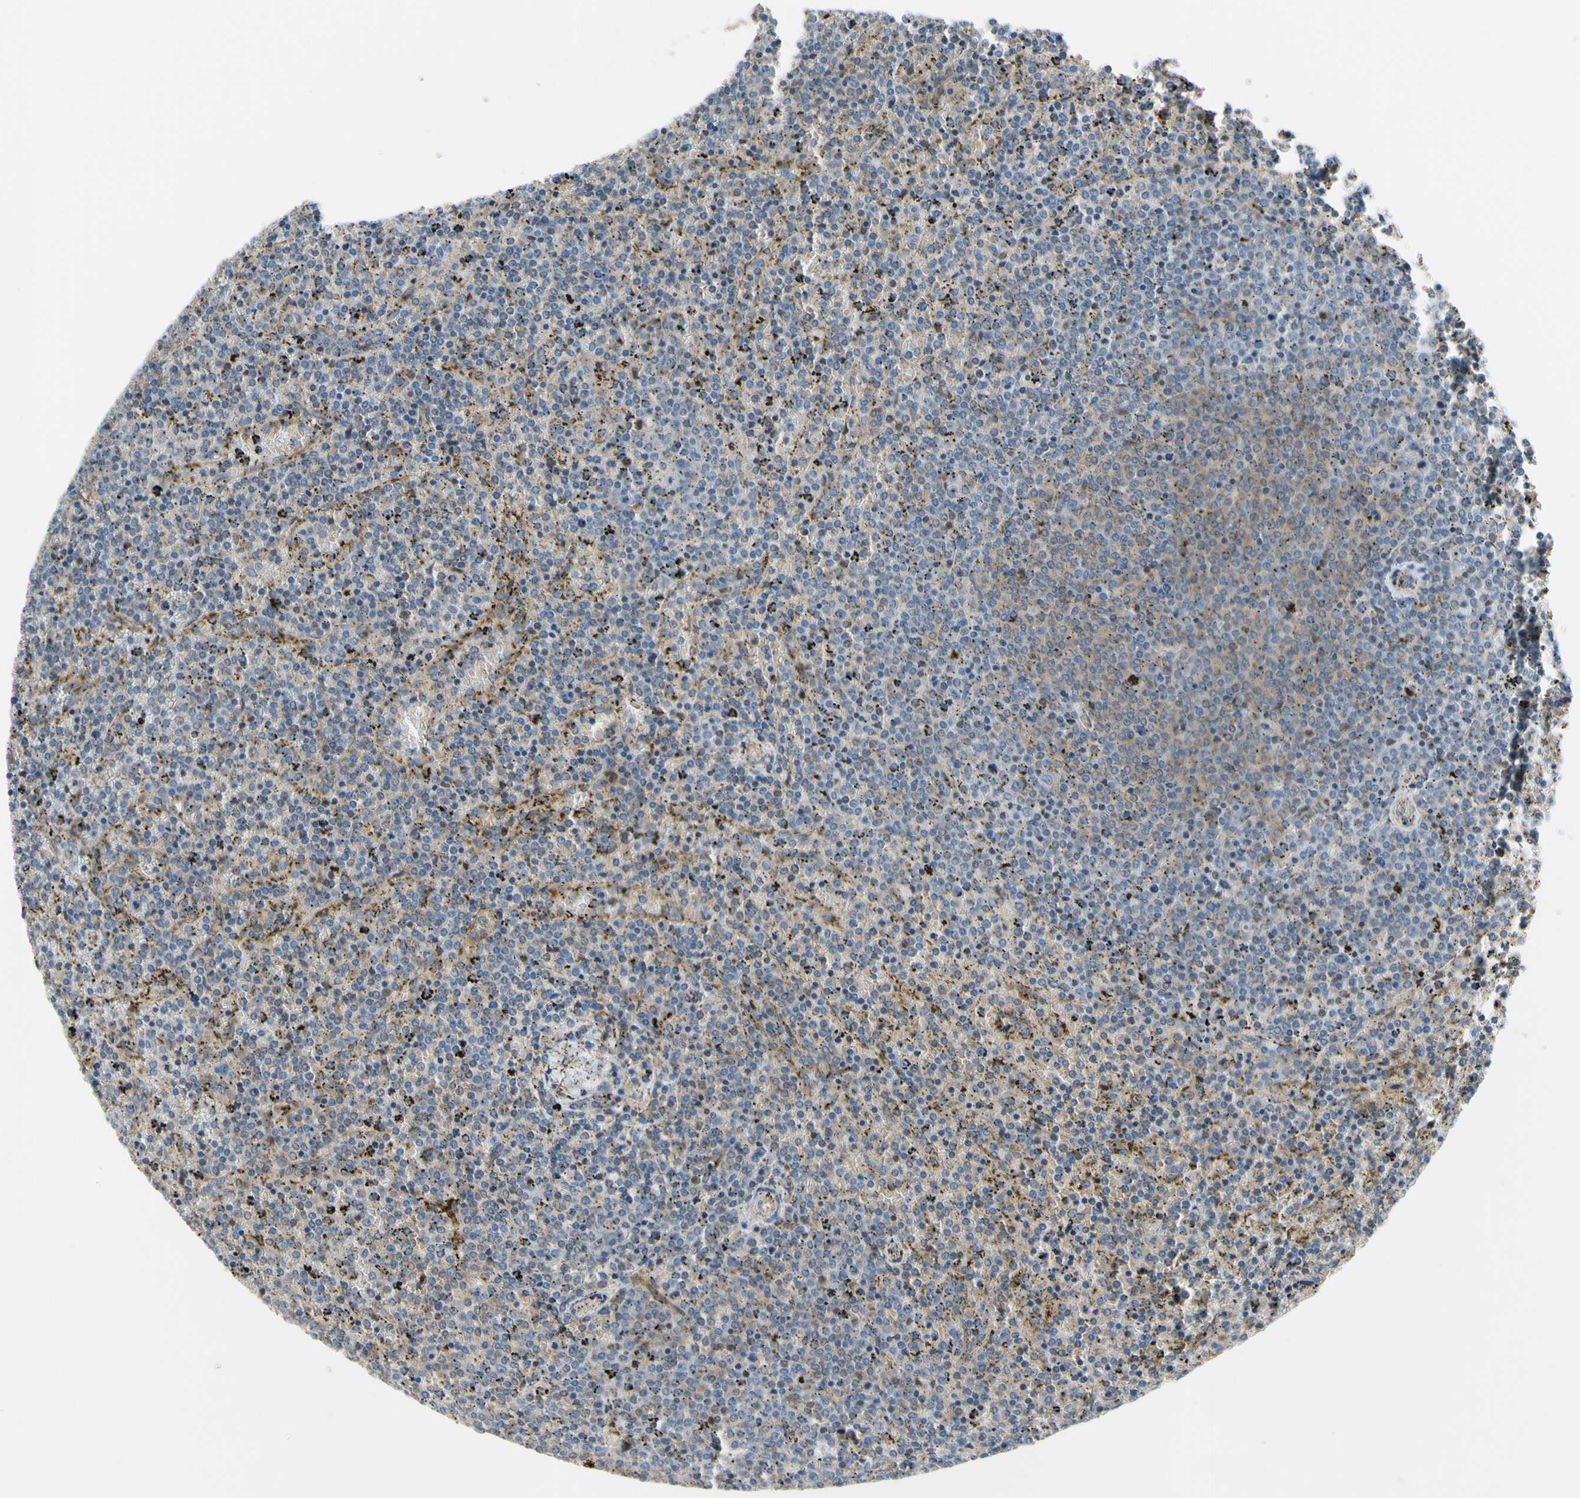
{"staining": {"intensity": "moderate", "quantity": "25%-75%", "location": "cytoplasmic/membranous"}, "tissue": "lymphoma", "cell_type": "Tumor cells", "image_type": "cancer", "snomed": [{"axis": "morphology", "description": "Malignant lymphoma, non-Hodgkin's type, Low grade"}, {"axis": "topography", "description": "Spleen"}], "caption": "High-magnification brightfield microscopy of lymphoma stained with DAB (brown) and counterstained with hematoxylin (blue). tumor cells exhibit moderate cytoplasmic/membranous staining is present in about25%-75% of cells.", "gene": "COMMD9", "patient": {"sex": "female", "age": 77}}